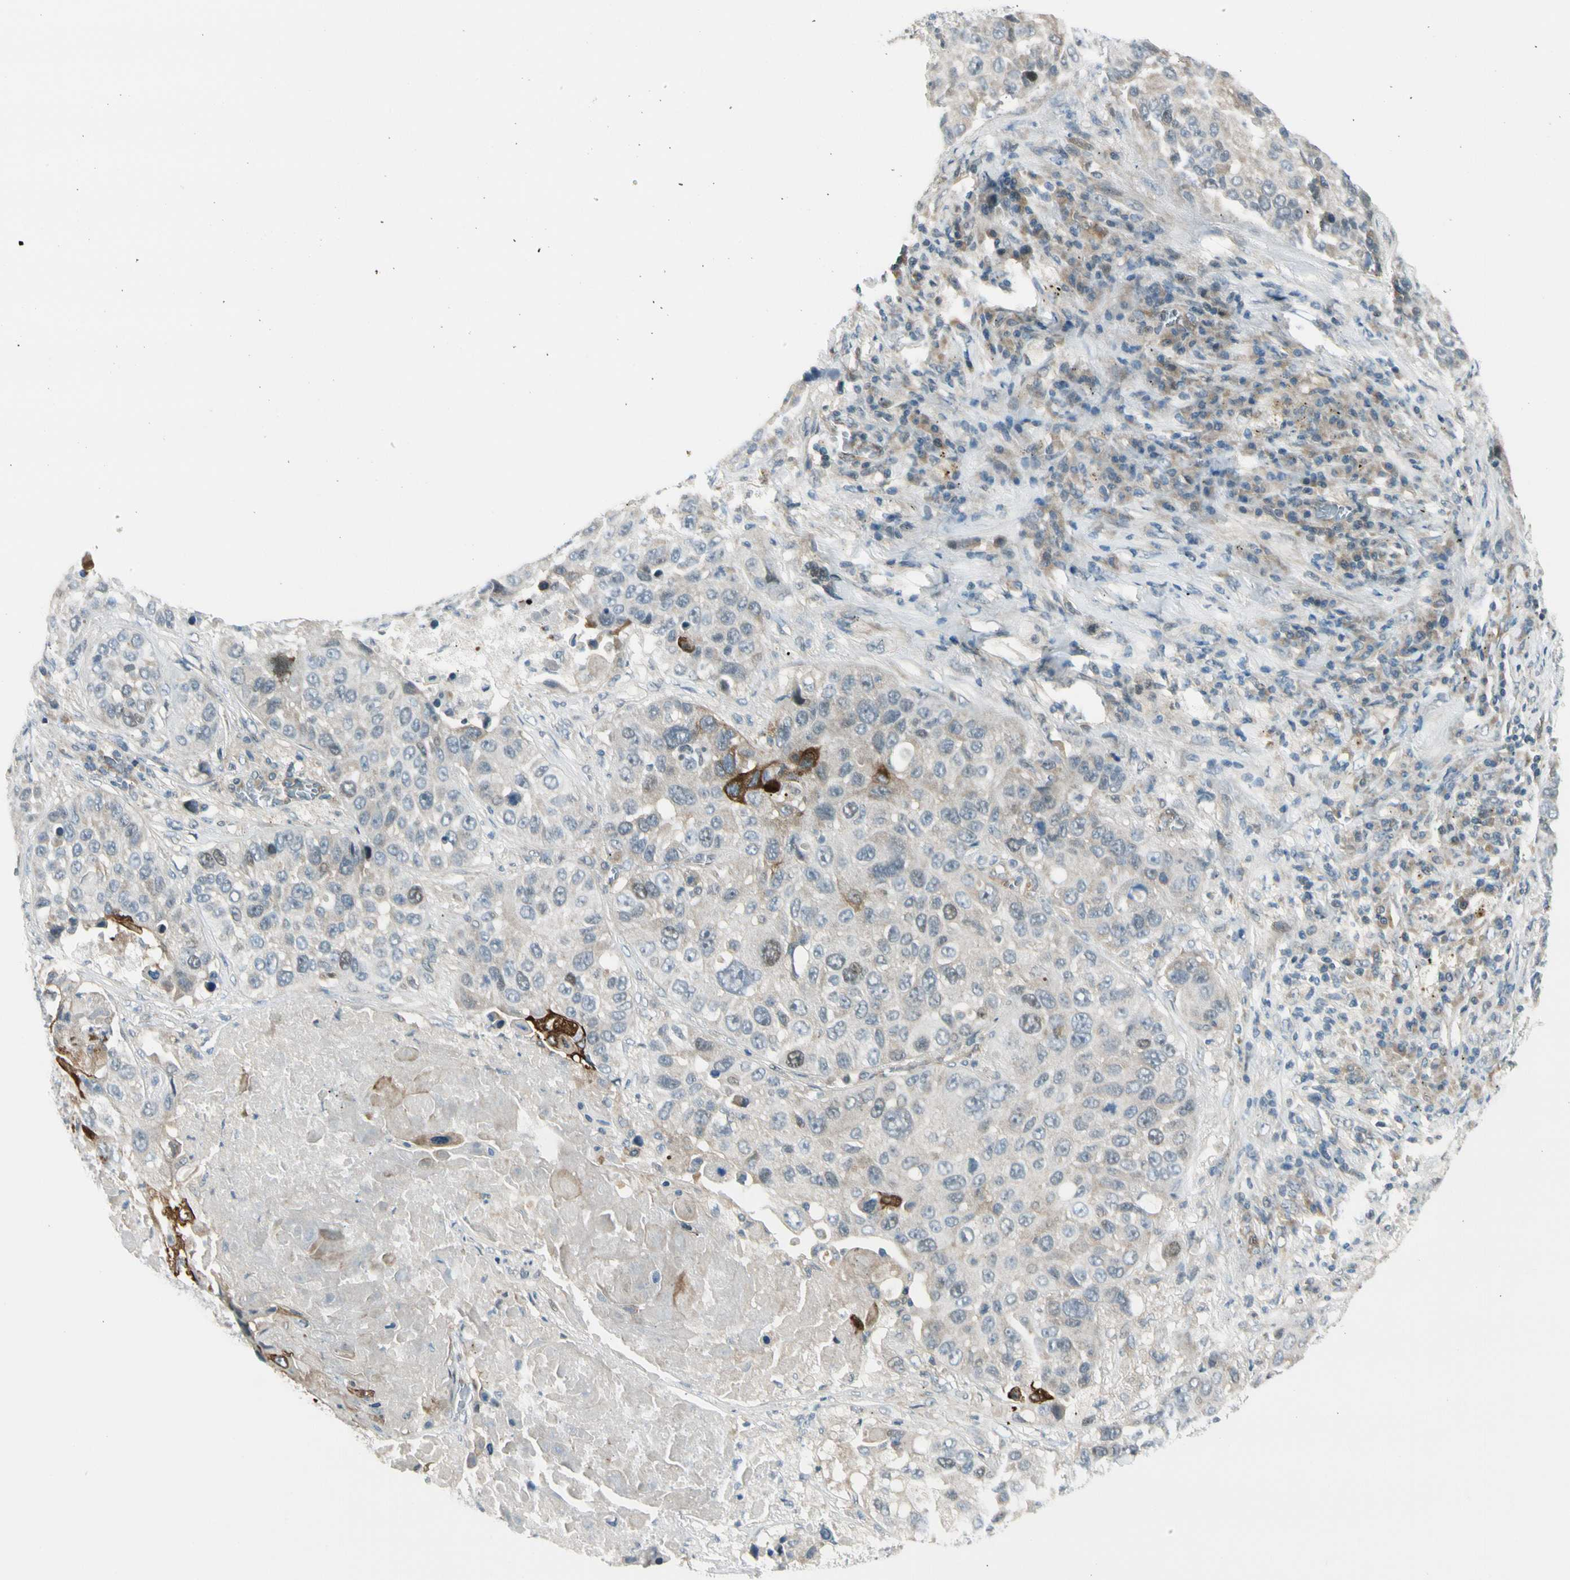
{"staining": {"intensity": "moderate", "quantity": "<25%", "location": "cytoplasmic/membranous"}, "tissue": "lung cancer", "cell_type": "Tumor cells", "image_type": "cancer", "snomed": [{"axis": "morphology", "description": "Squamous cell carcinoma, NOS"}, {"axis": "topography", "description": "Lung"}], "caption": "Immunohistochemistry (IHC) of human lung cancer displays low levels of moderate cytoplasmic/membranous positivity in about <25% of tumor cells.", "gene": "SVBP", "patient": {"sex": "male", "age": 57}}